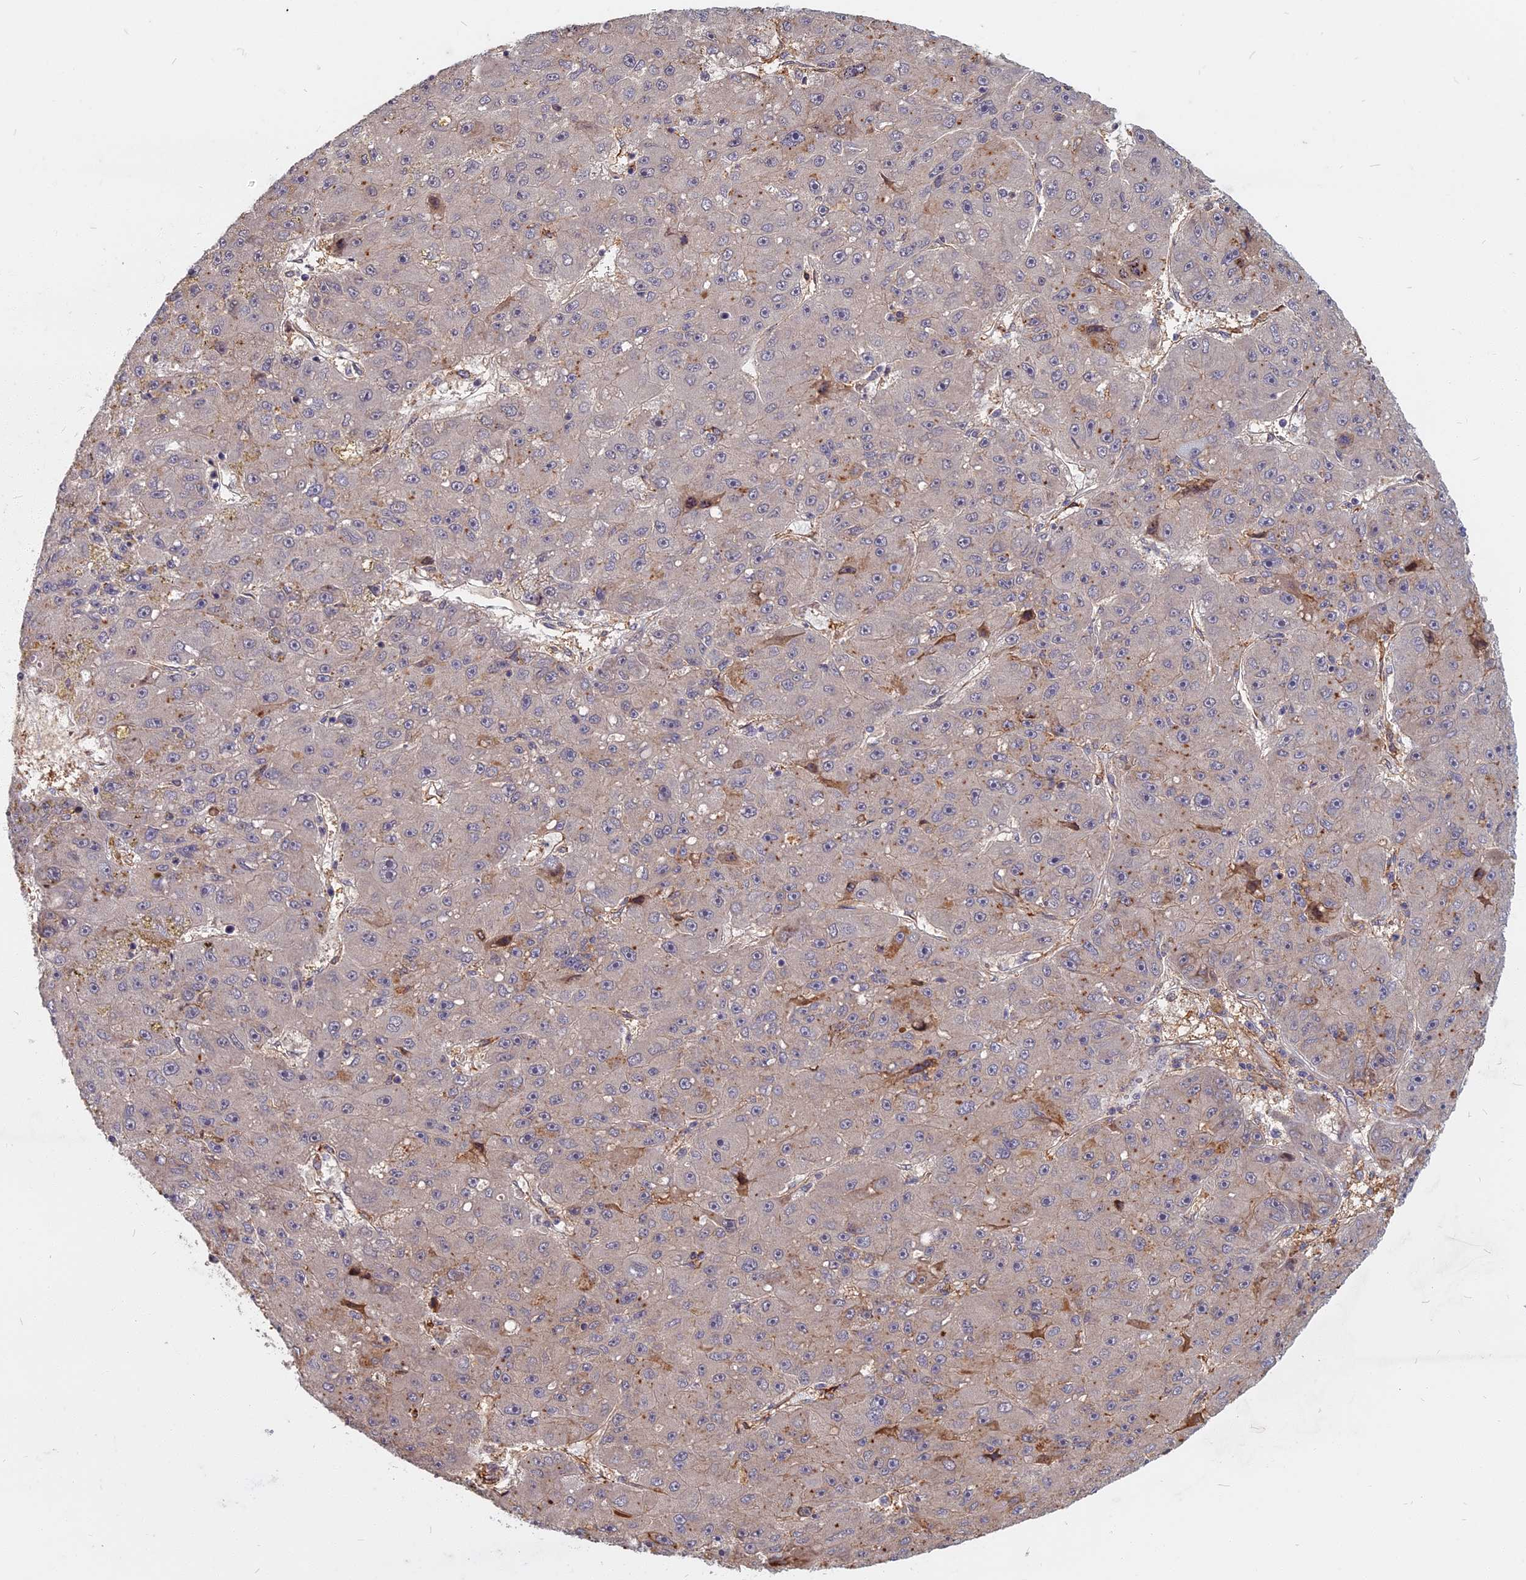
{"staining": {"intensity": "weak", "quantity": "<25%", "location": "cytoplasmic/membranous"}, "tissue": "liver cancer", "cell_type": "Tumor cells", "image_type": "cancer", "snomed": [{"axis": "morphology", "description": "Carcinoma, Hepatocellular, NOS"}, {"axis": "topography", "description": "Liver"}], "caption": "High power microscopy image of an IHC micrograph of hepatocellular carcinoma (liver), revealing no significant staining in tumor cells.", "gene": "SPG11", "patient": {"sex": "male", "age": 67}}